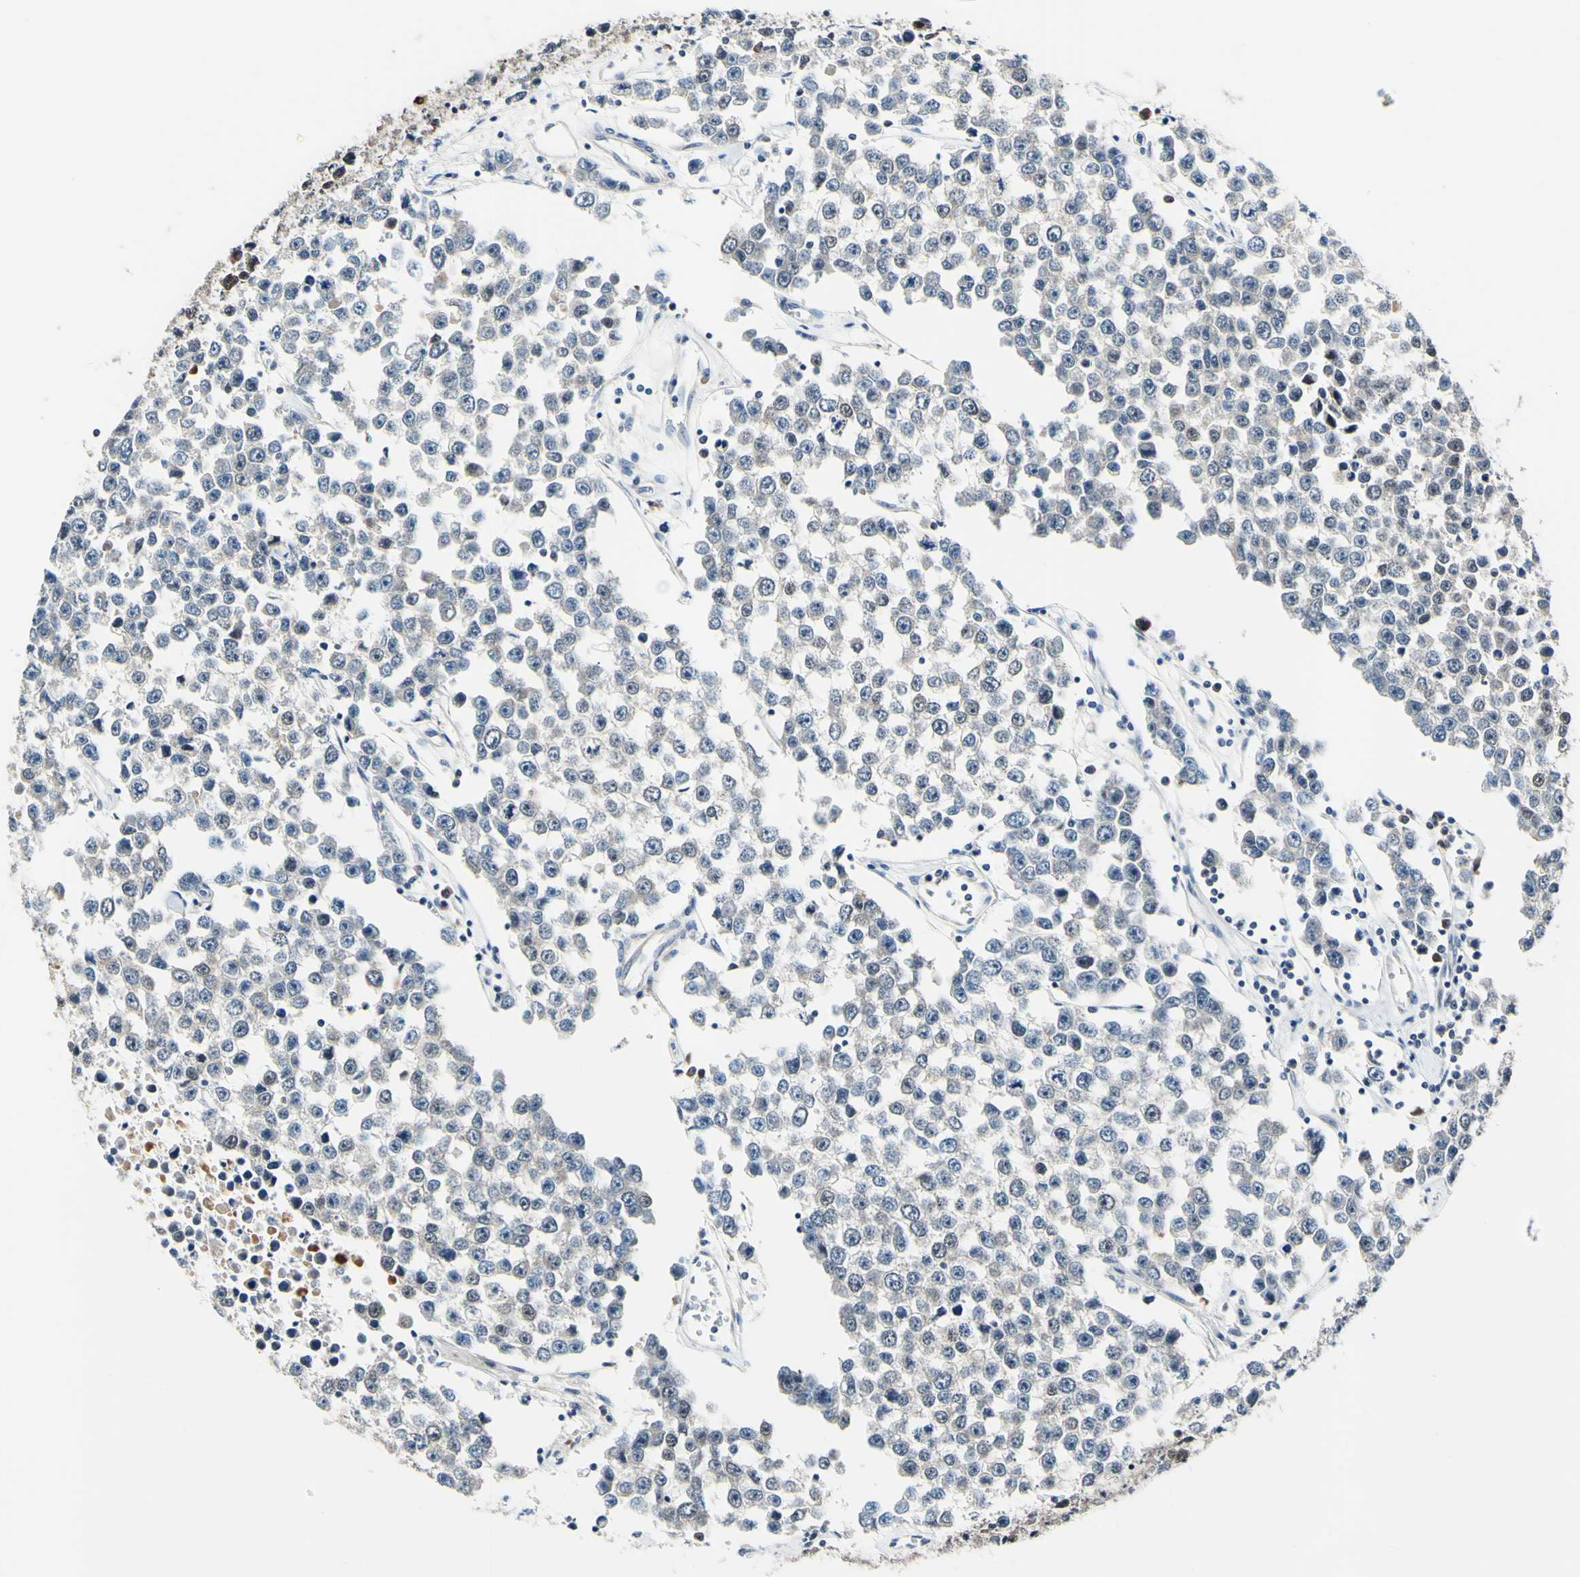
{"staining": {"intensity": "weak", "quantity": ">75%", "location": "none"}, "tissue": "testis cancer", "cell_type": "Tumor cells", "image_type": "cancer", "snomed": [{"axis": "morphology", "description": "Seminoma, NOS"}, {"axis": "morphology", "description": "Carcinoma, Embryonal, NOS"}, {"axis": "topography", "description": "Testis"}], "caption": "The histopathology image shows a brown stain indicating the presence of a protein in the None of tumor cells in embryonal carcinoma (testis).", "gene": "PSMD10", "patient": {"sex": "male", "age": 52}}